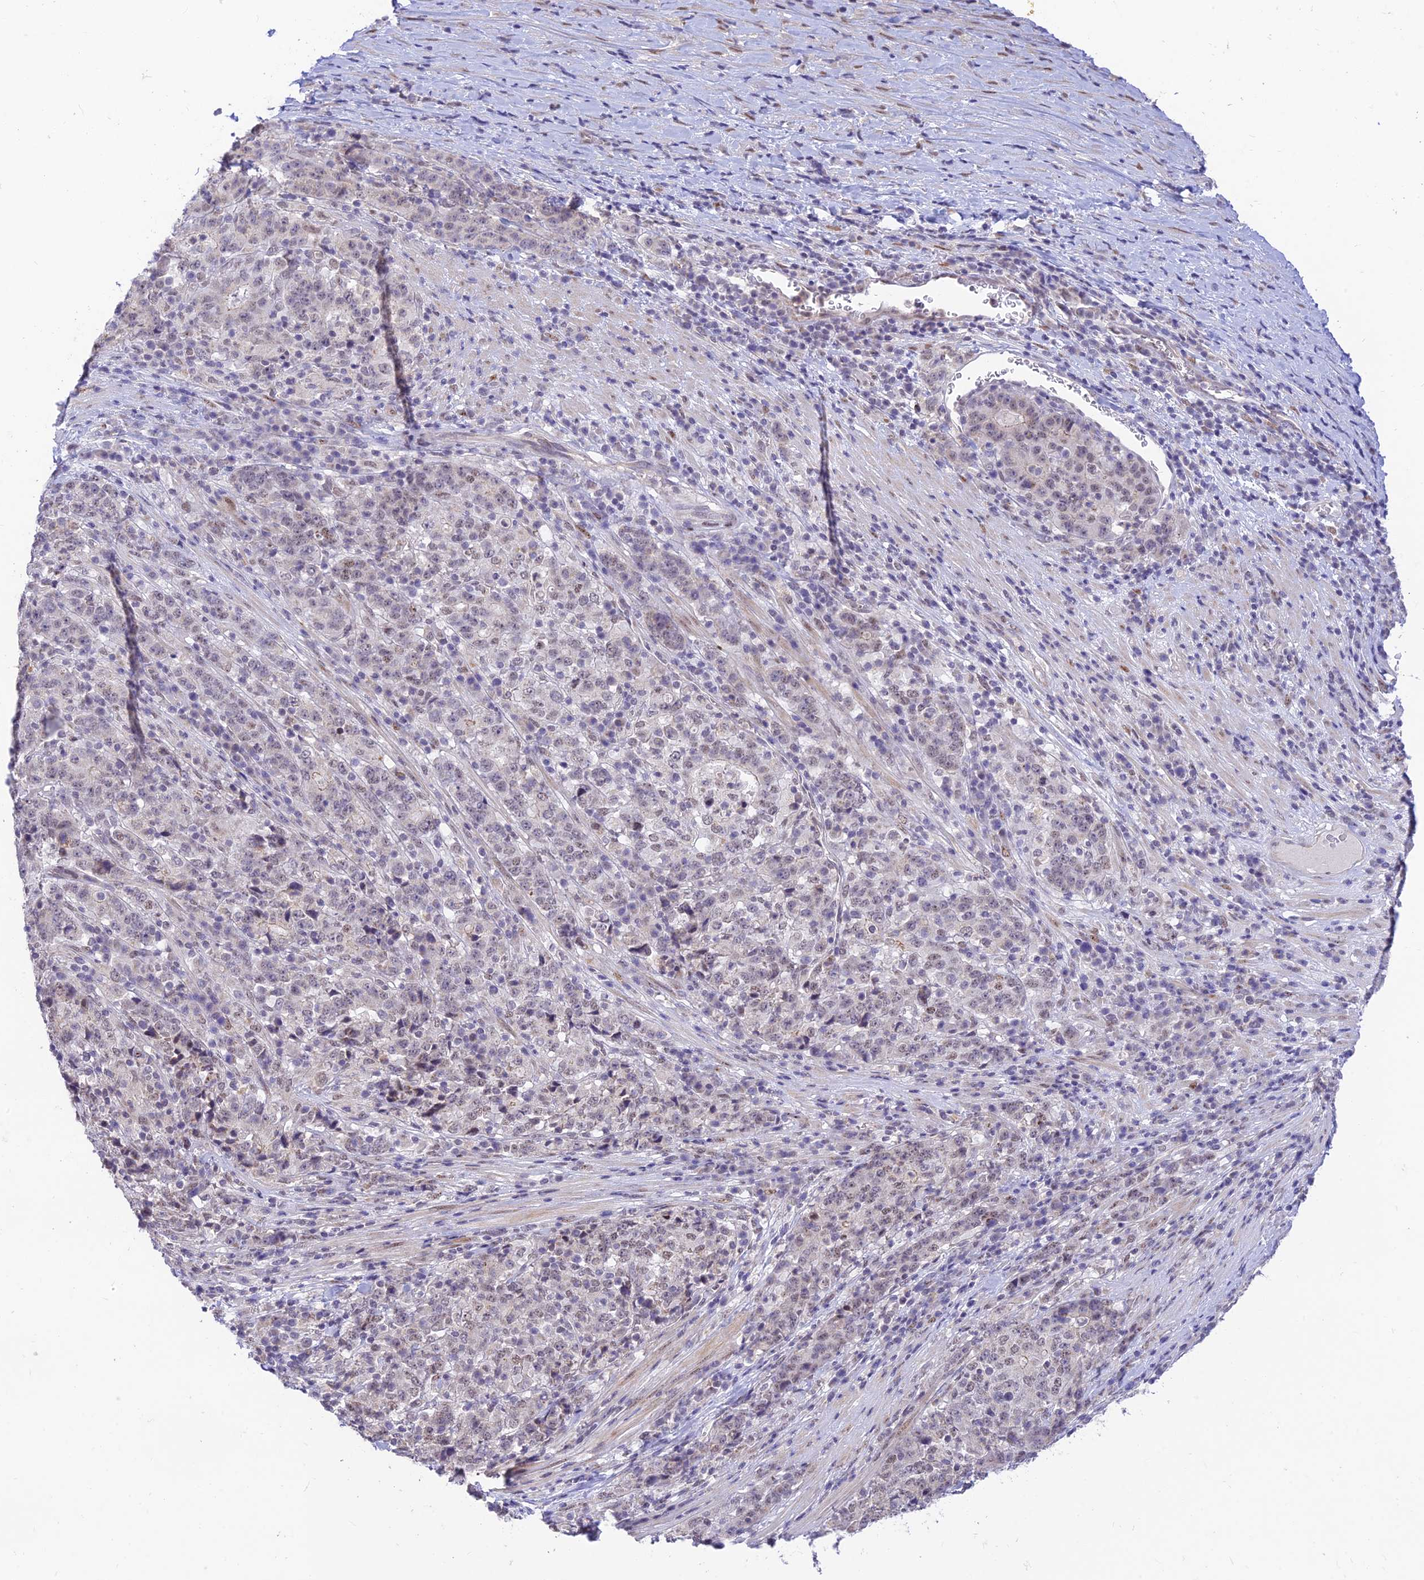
{"staining": {"intensity": "weak", "quantity": "<25%", "location": "nuclear"}, "tissue": "stomach cancer", "cell_type": "Tumor cells", "image_type": "cancer", "snomed": [{"axis": "morphology", "description": "Adenocarcinoma, NOS"}, {"axis": "topography", "description": "Stomach"}], "caption": "High power microscopy histopathology image of an immunohistochemistry micrograph of adenocarcinoma (stomach), revealing no significant staining in tumor cells.", "gene": "MICOS13", "patient": {"sex": "male", "age": 59}}